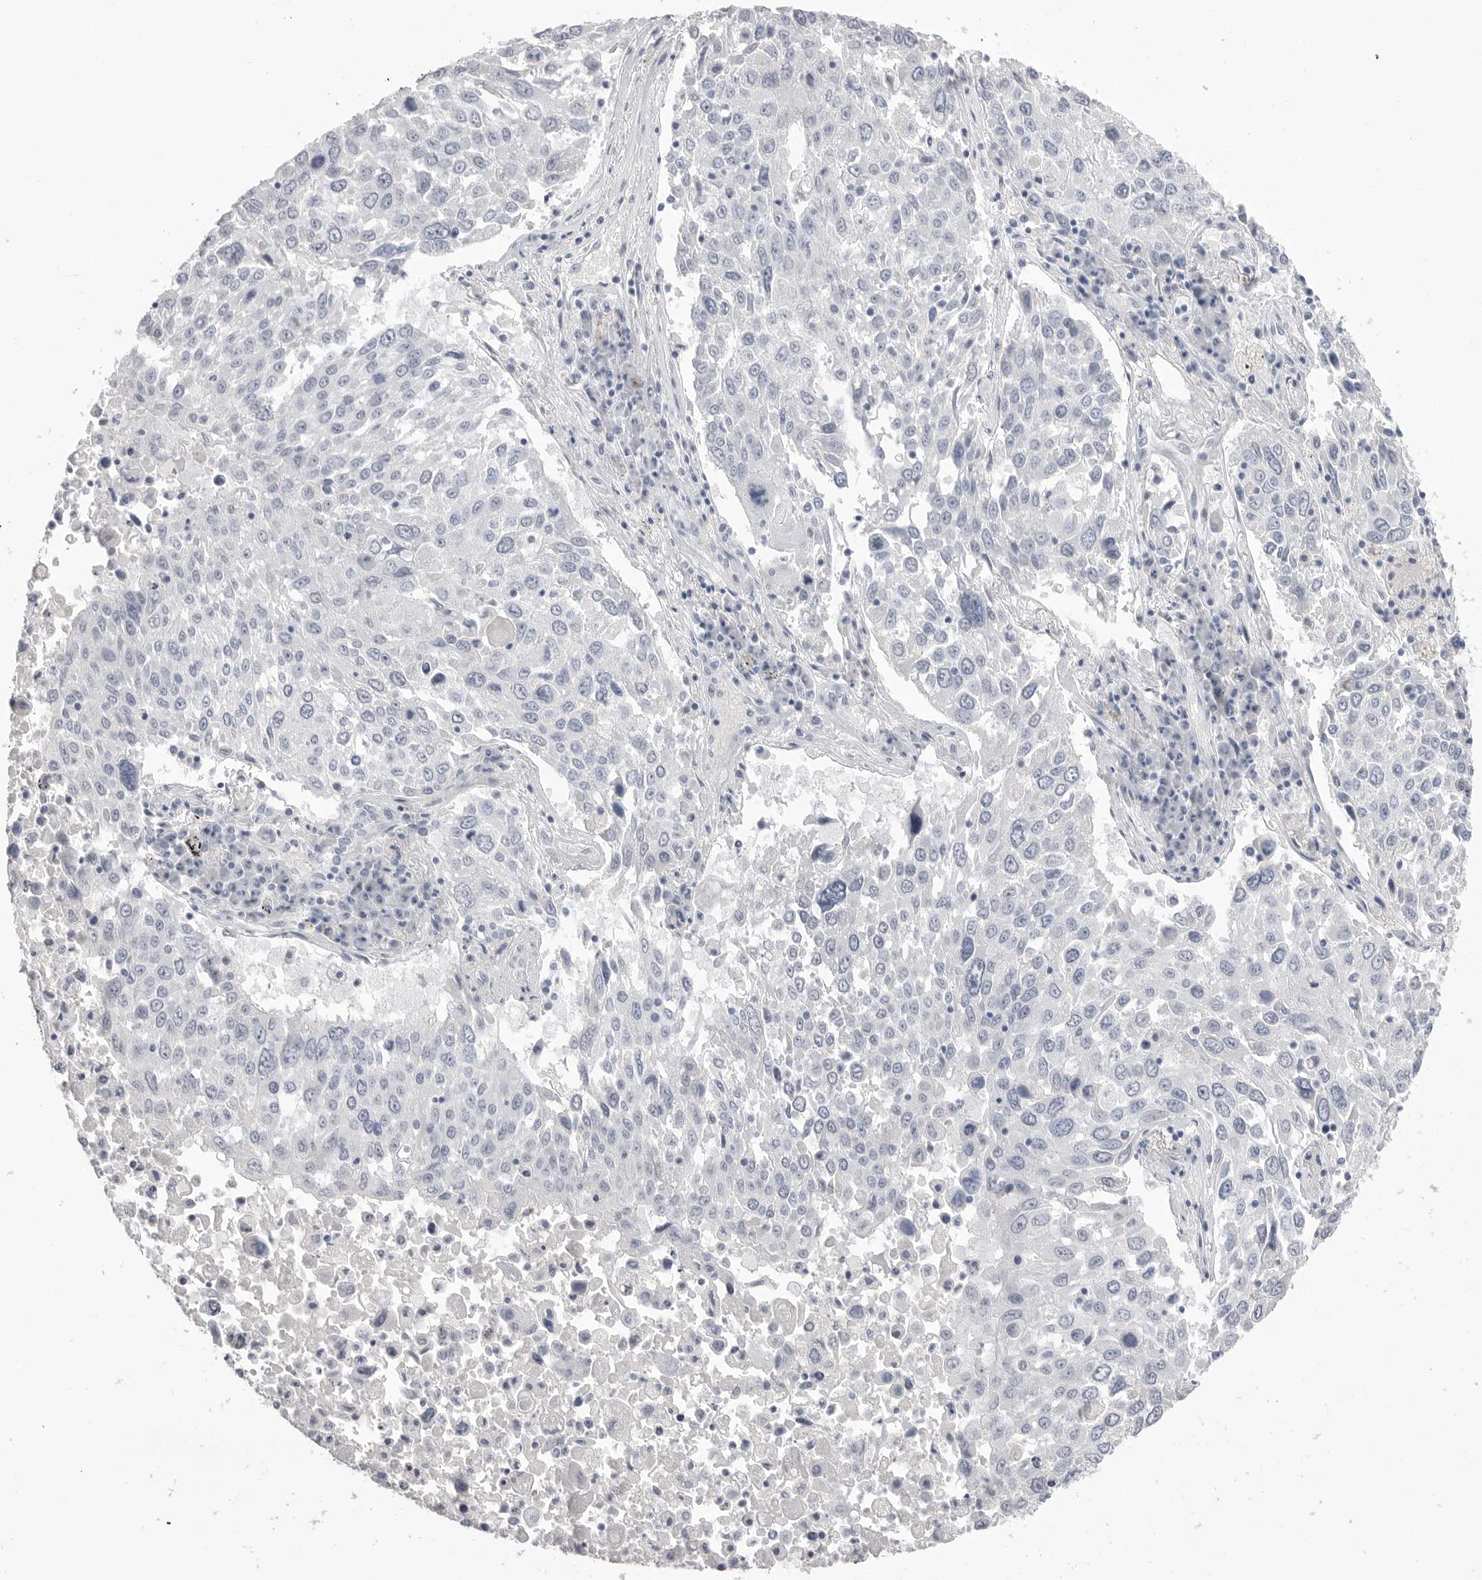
{"staining": {"intensity": "negative", "quantity": "none", "location": "none"}, "tissue": "lung cancer", "cell_type": "Tumor cells", "image_type": "cancer", "snomed": [{"axis": "morphology", "description": "Squamous cell carcinoma, NOS"}, {"axis": "topography", "description": "Lung"}], "caption": "An immunohistochemistry (IHC) micrograph of lung cancer (squamous cell carcinoma) is shown. There is no staining in tumor cells of lung cancer (squamous cell carcinoma).", "gene": "CPB1", "patient": {"sex": "male", "age": 65}}